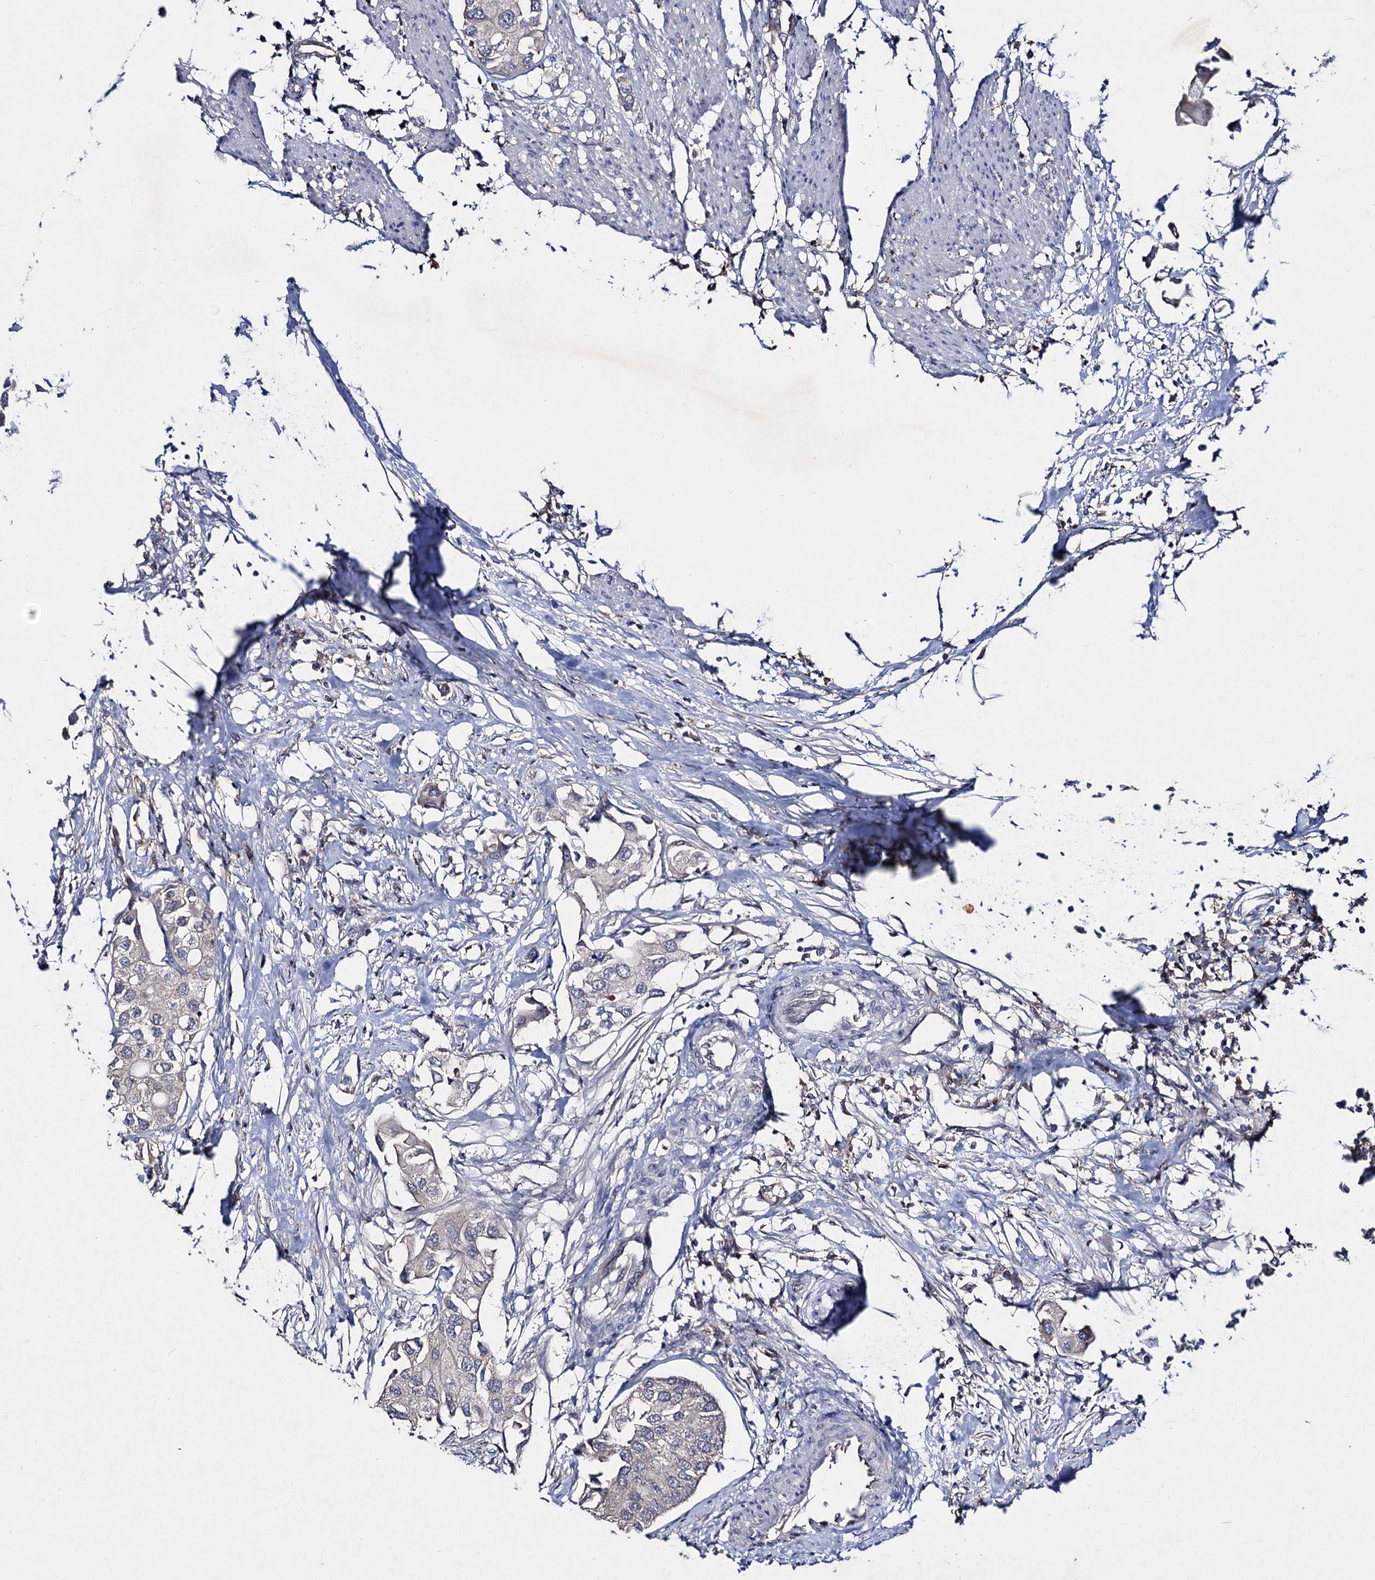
{"staining": {"intensity": "negative", "quantity": "none", "location": "none"}, "tissue": "urothelial cancer", "cell_type": "Tumor cells", "image_type": "cancer", "snomed": [{"axis": "morphology", "description": "Urothelial carcinoma, High grade"}, {"axis": "topography", "description": "Urinary bladder"}], "caption": "Immunohistochemistry photomicrograph of neoplastic tissue: human urothelial cancer stained with DAB displays no significant protein staining in tumor cells.", "gene": "ACTR6", "patient": {"sex": "male", "age": 64}}